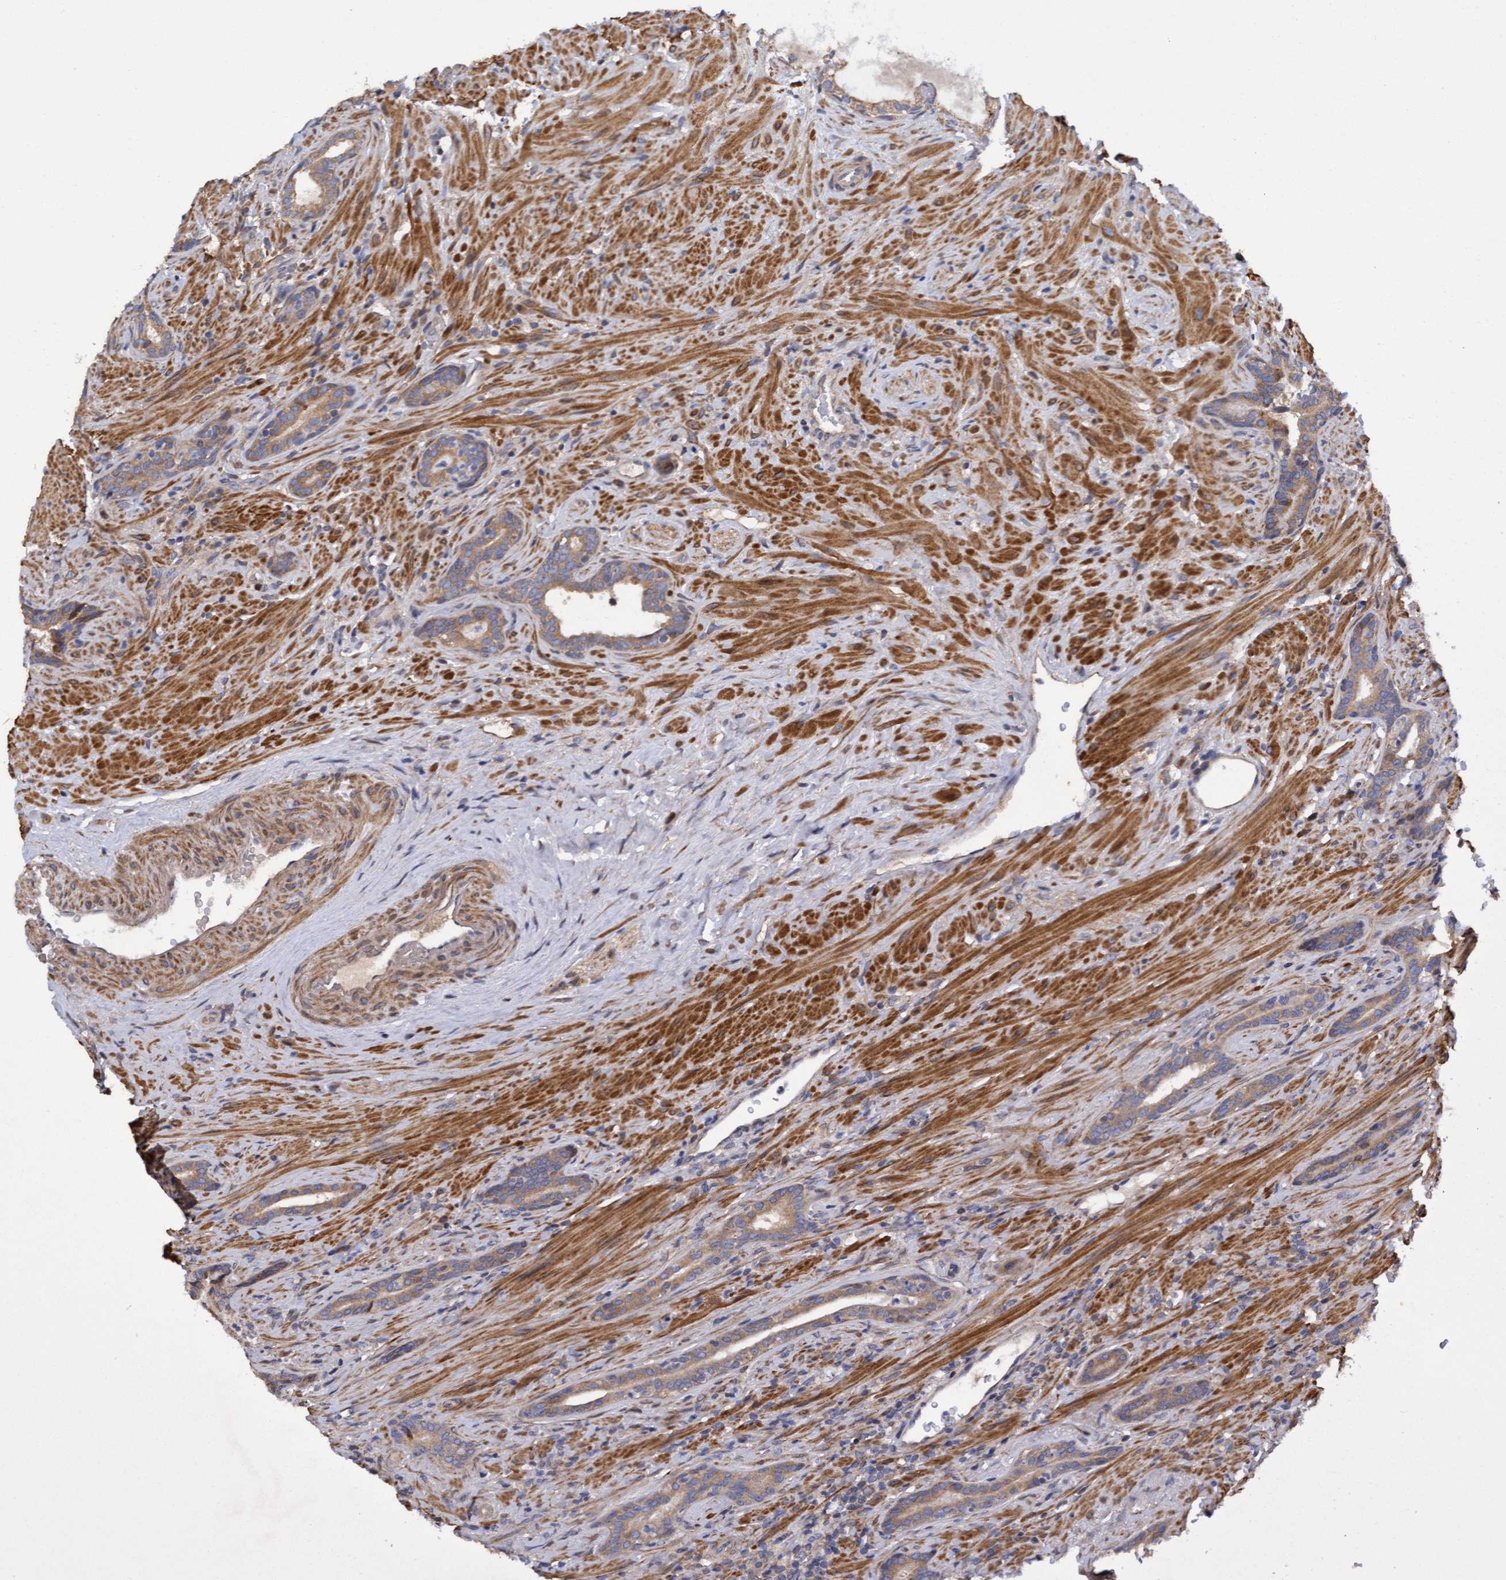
{"staining": {"intensity": "moderate", "quantity": ">75%", "location": "cytoplasmic/membranous"}, "tissue": "prostate cancer", "cell_type": "Tumor cells", "image_type": "cancer", "snomed": [{"axis": "morphology", "description": "Adenocarcinoma, High grade"}, {"axis": "topography", "description": "Prostate"}], "caption": "IHC staining of prostate adenocarcinoma (high-grade), which reveals medium levels of moderate cytoplasmic/membranous expression in about >75% of tumor cells indicating moderate cytoplasmic/membranous protein positivity. The staining was performed using DAB (3,3'-diaminobenzidine) (brown) for protein detection and nuclei were counterstained in hematoxylin (blue).", "gene": "ELP5", "patient": {"sex": "male", "age": 71}}